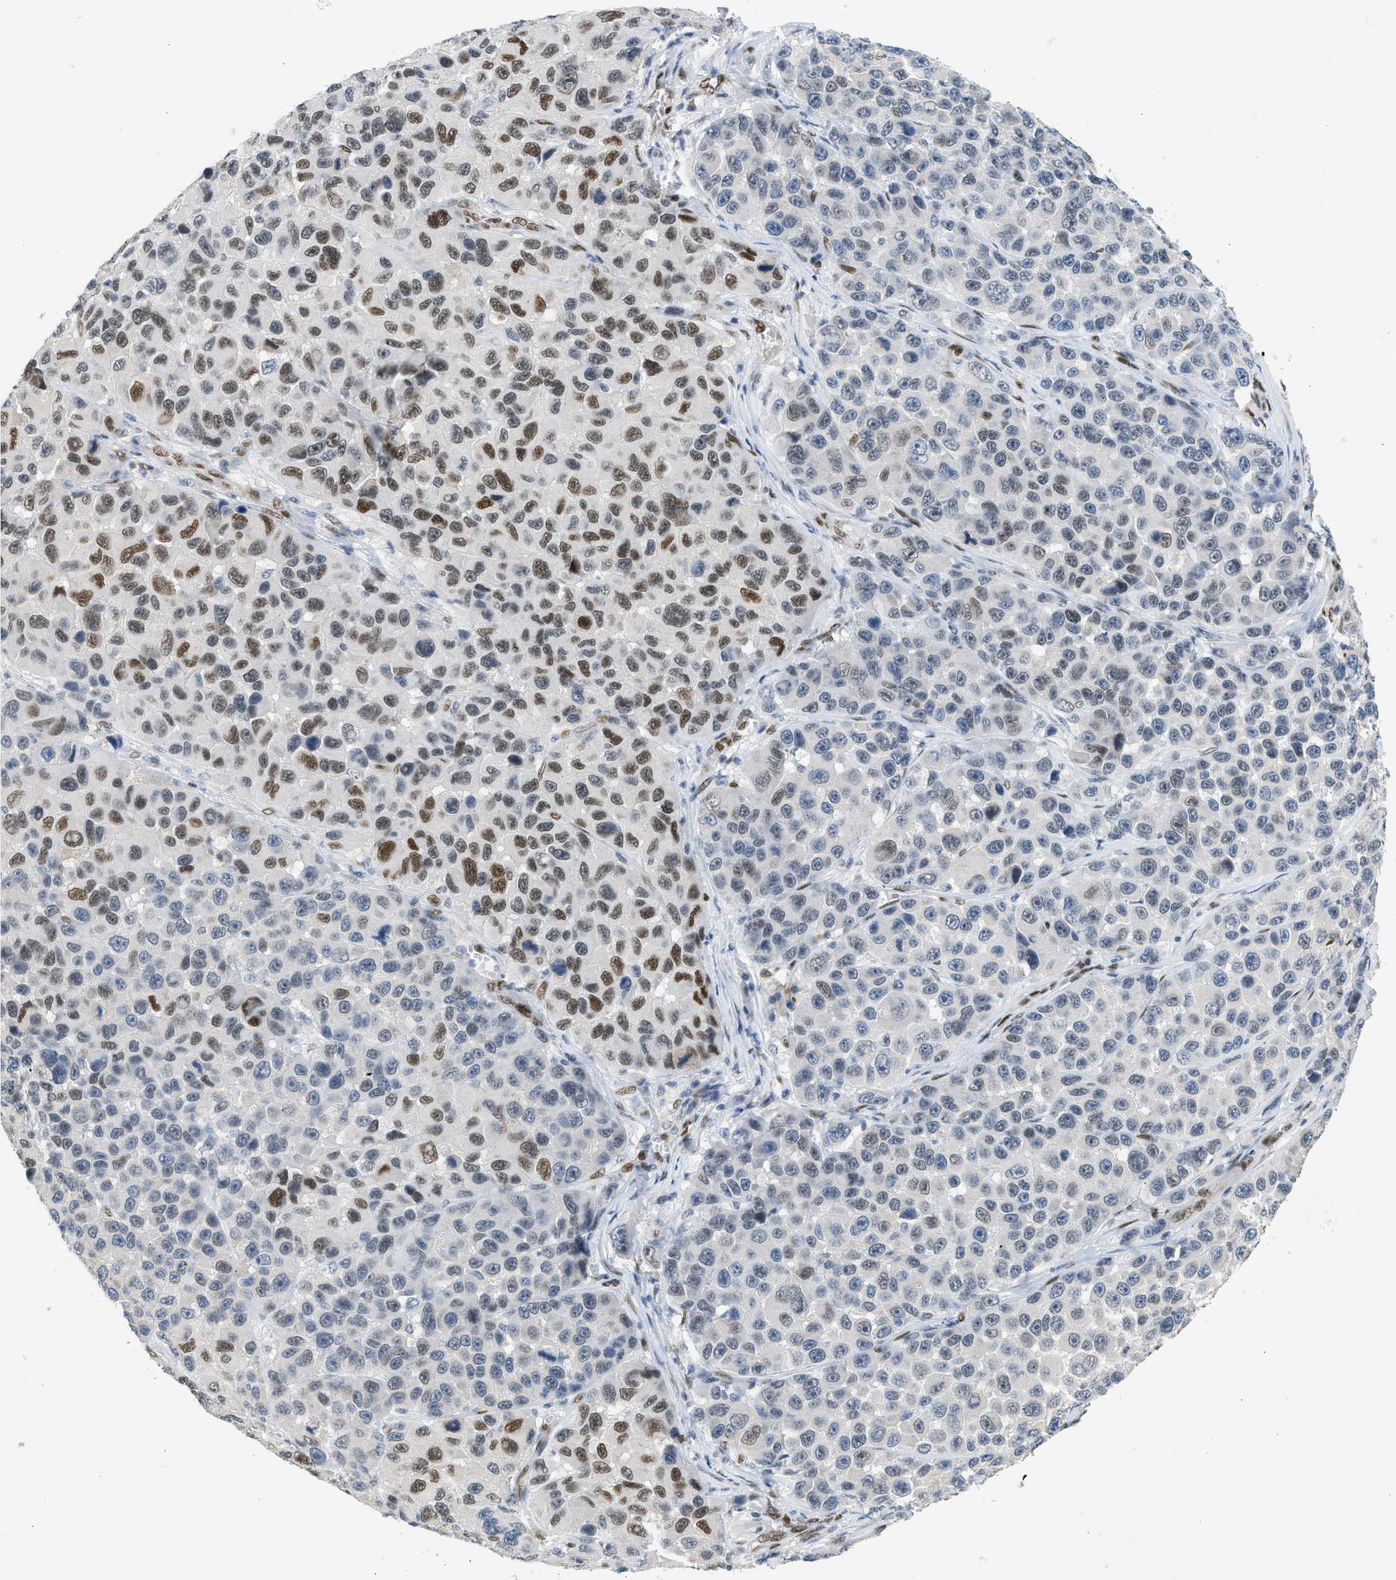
{"staining": {"intensity": "moderate", "quantity": "25%-75%", "location": "nuclear"}, "tissue": "melanoma", "cell_type": "Tumor cells", "image_type": "cancer", "snomed": [{"axis": "morphology", "description": "Malignant melanoma, NOS"}, {"axis": "topography", "description": "Skin"}], "caption": "Human malignant melanoma stained with a protein marker exhibits moderate staining in tumor cells.", "gene": "ZBTB20", "patient": {"sex": "male", "age": 53}}